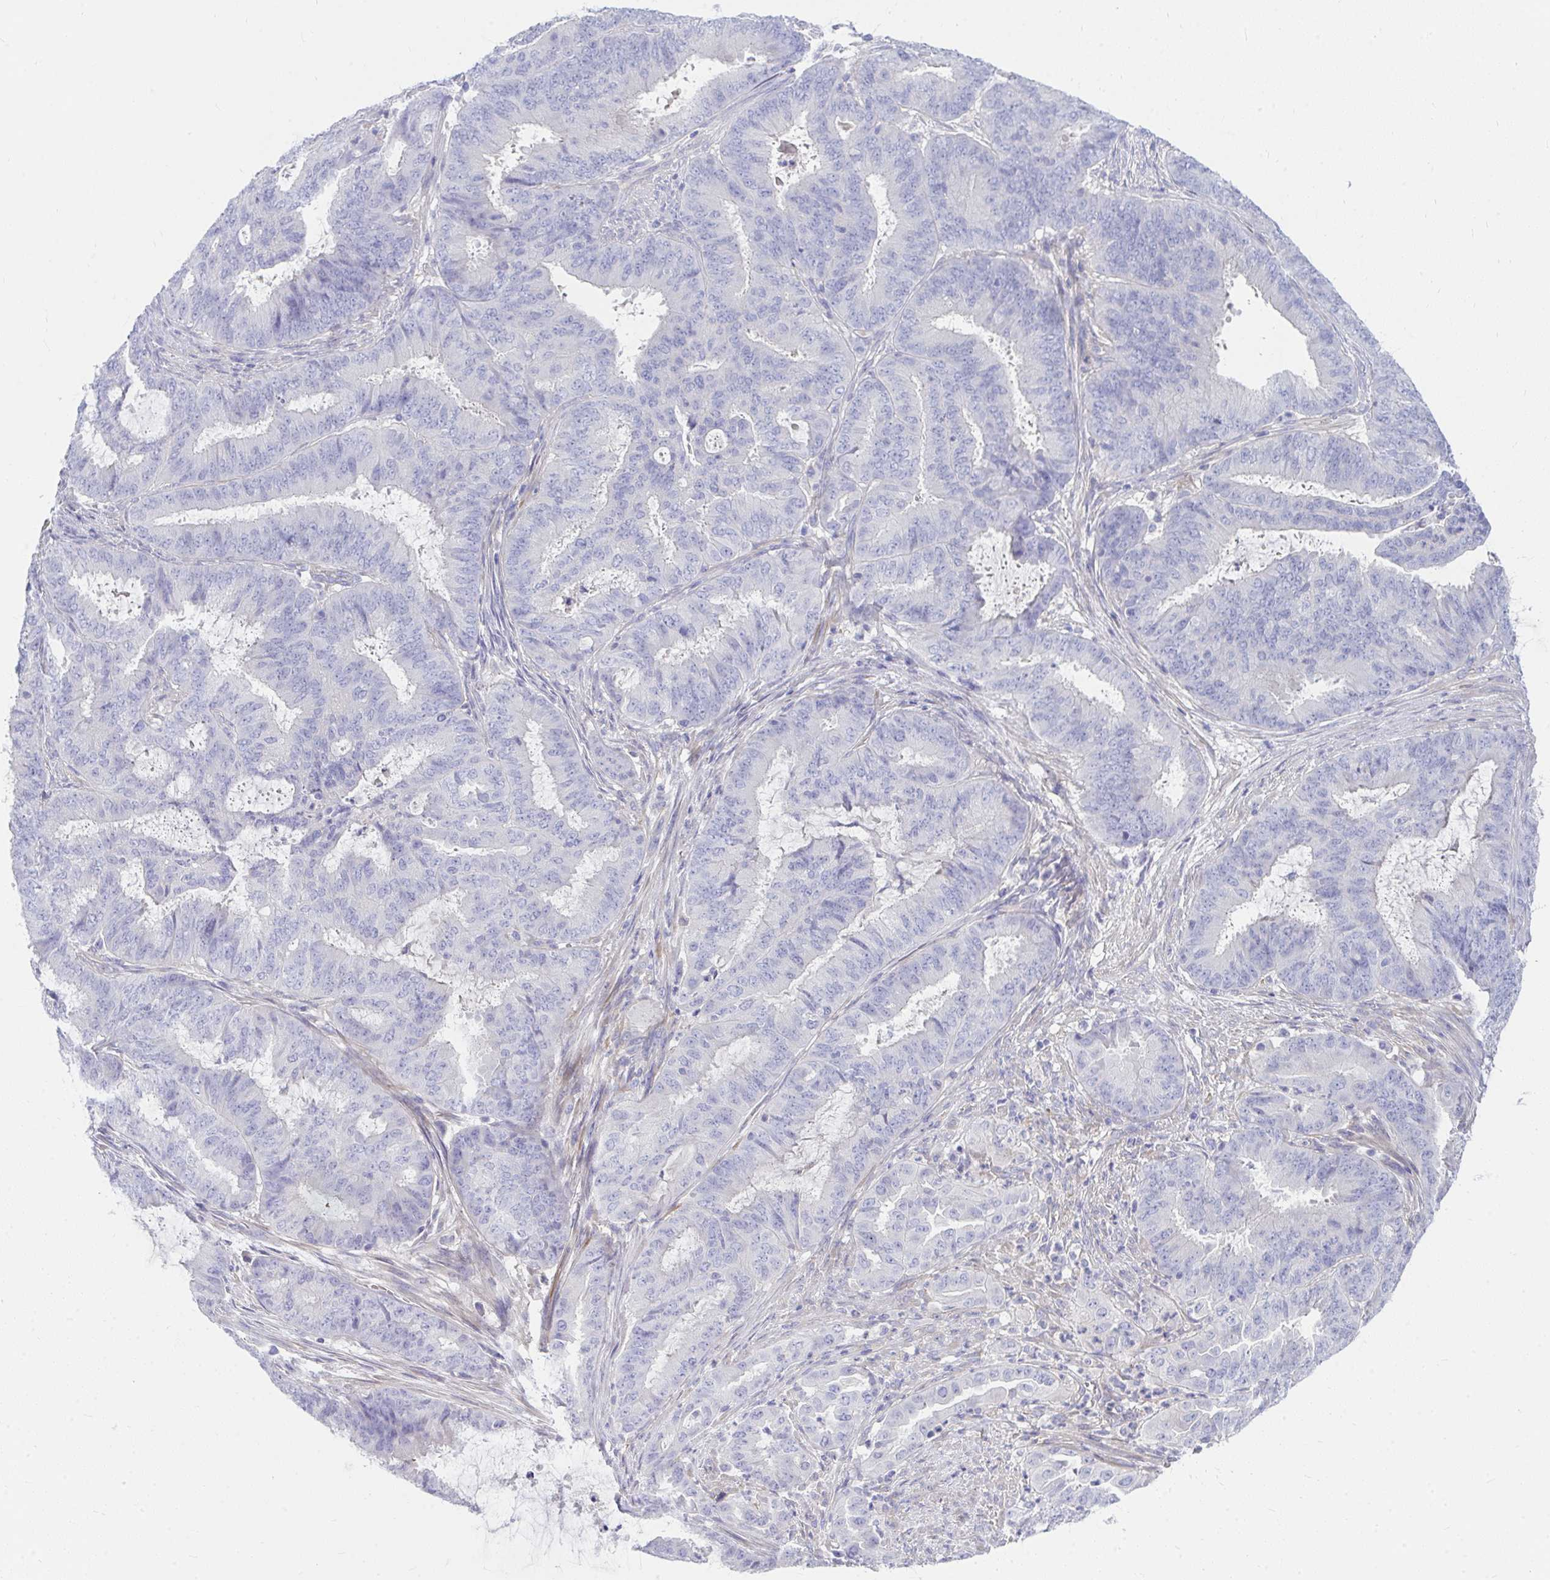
{"staining": {"intensity": "negative", "quantity": "none", "location": "none"}, "tissue": "endometrial cancer", "cell_type": "Tumor cells", "image_type": "cancer", "snomed": [{"axis": "morphology", "description": "Adenocarcinoma, NOS"}, {"axis": "topography", "description": "Endometrium"}], "caption": "A high-resolution histopathology image shows immunohistochemistry (IHC) staining of endometrial cancer (adenocarcinoma), which reveals no significant staining in tumor cells.", "gene": "LRRC36", "patient": {"sex": "female", "age": 51}}